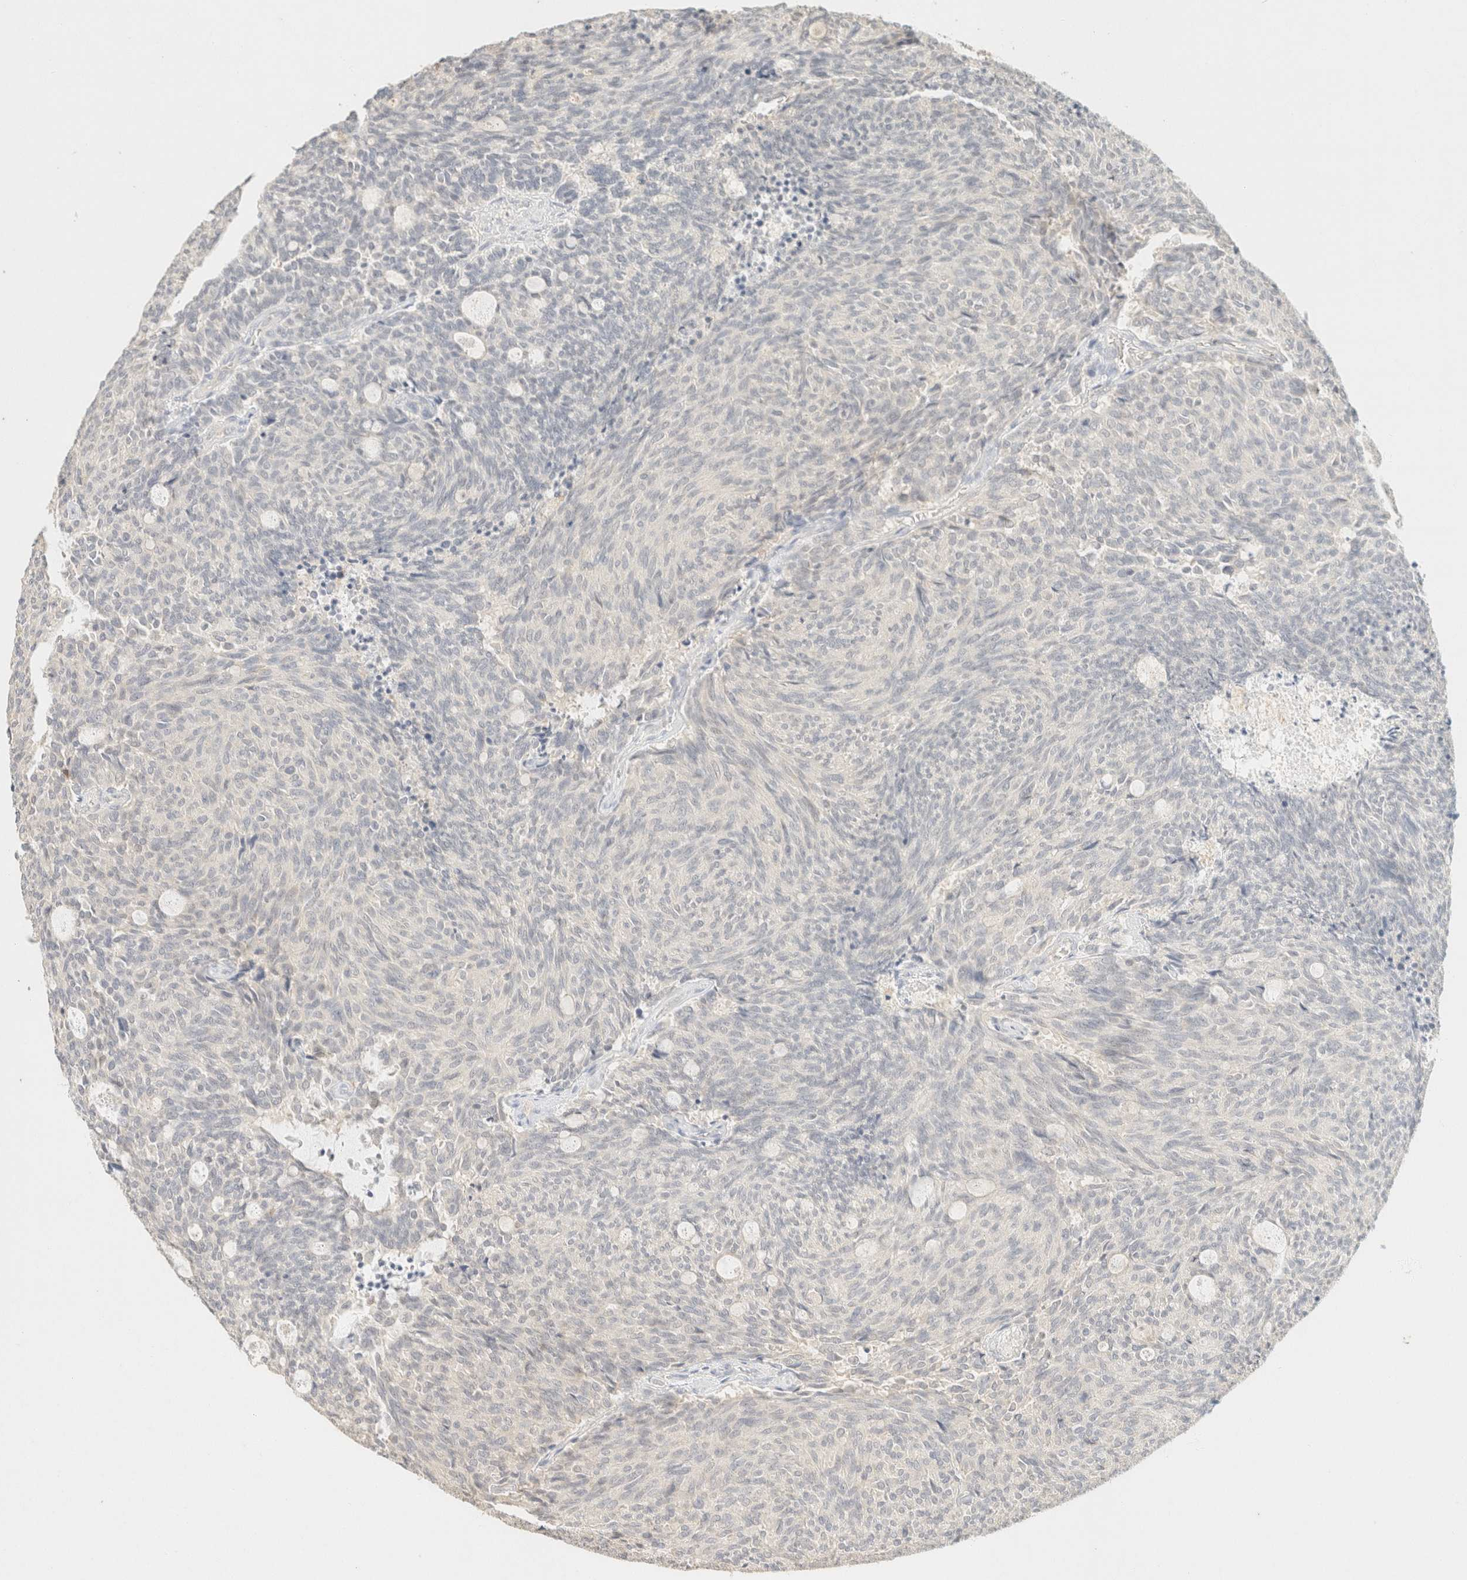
{"staining": {"intensity": "negative", "quantity": "none", "location": "none"}, "tissue": "carcinoid", "cell_type": "Tumor cells", "image_type": "cancer", "snomed": [{"axis": "morphology", "description": "Carcinoid, malignant, NOS"}, {"axis": "topography", "description": "Pancreas"}], "caption": "Immunohistochemical staining of human malignant carcinoid shows no significant positivity in tumor cells.", "gene": "TIMD4", "patient": {"sex": "female", "age": 54}}